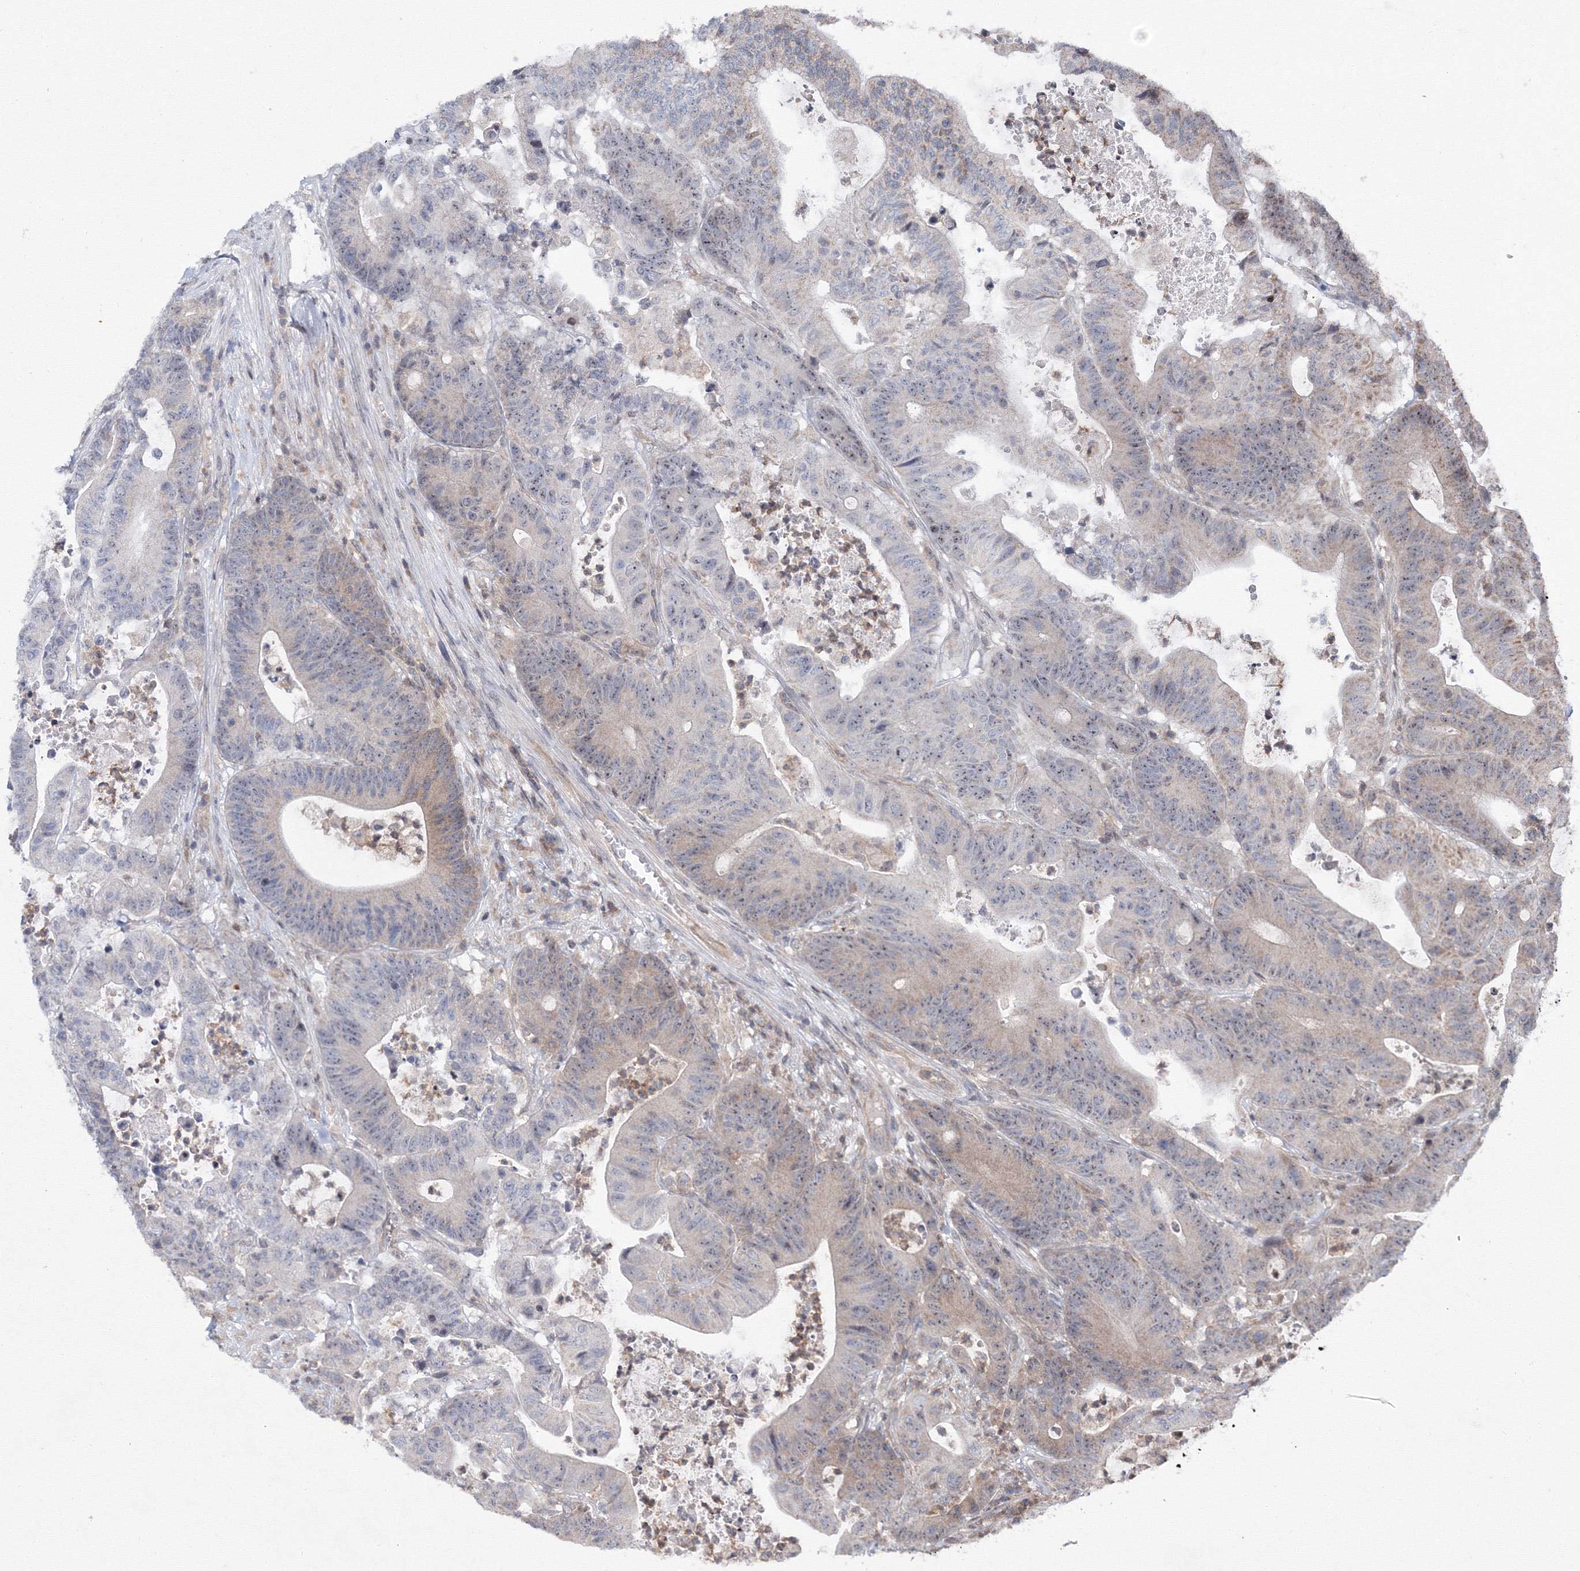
{"staining": {"intensity": "weak", "quantity": "<25%", "location": "cytoplasmic/membranous,nuclear"}, "tissue": "colorectal cancer", "cell_type": "Tumor cells", "image_type": "cancer", "snomed": [{"axis": "morphology", "description": "Adenocarcinoma, NOS"}, {"axis": "topography", "description": "Colon"}], "caption": "Immunohistochemistry (IHC) micrograph of human adenocarcinoma (colorectal) stained for a protein (brown), which displays no expression in tumor cells.", "gene": "MKRN2", "patient": {"sex": "female", "age": 84}}